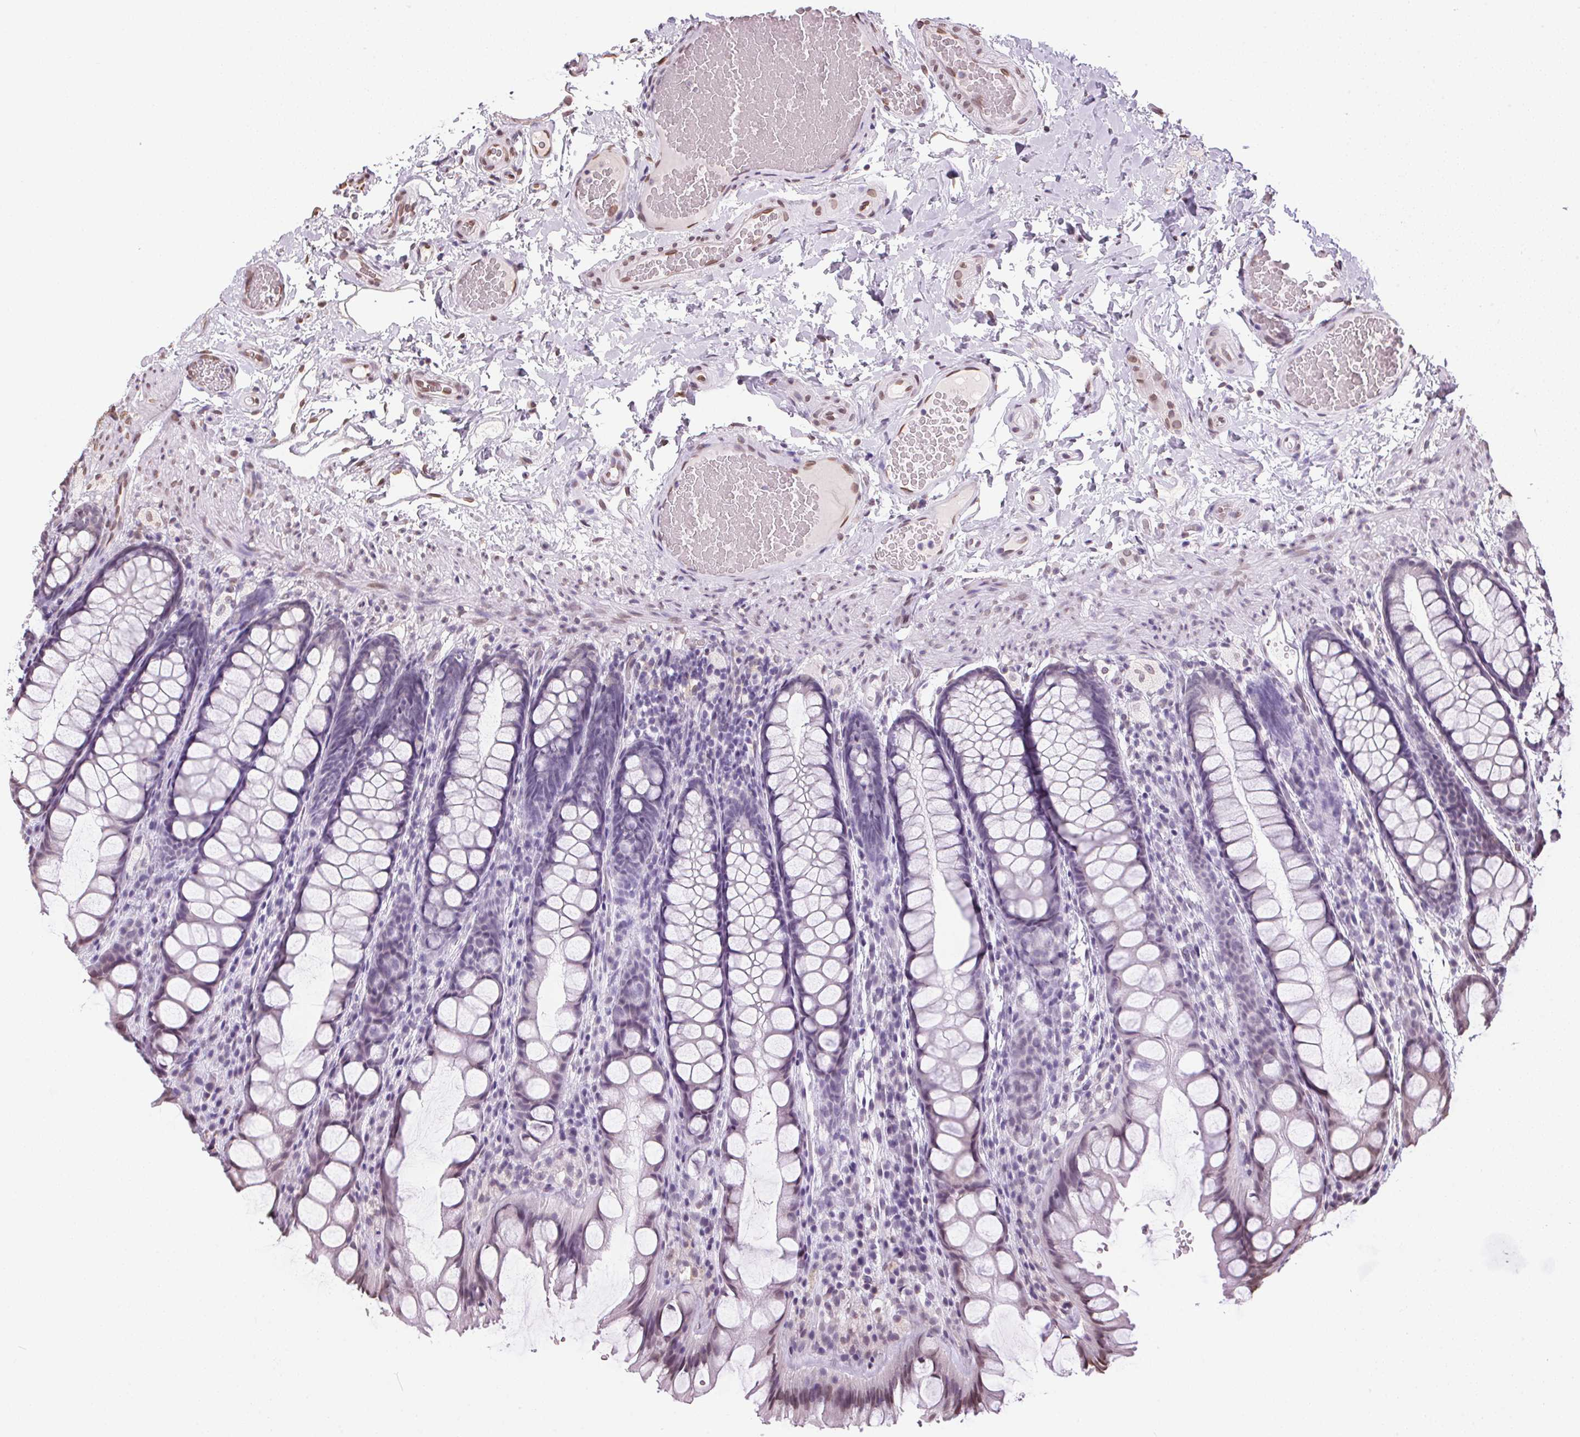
{"staining": {"intensity": "weak", "quantity": "25%-75%", "location": "nuclear"}, "tissue": "colon", "cell_type": "Endothelial cells", "image_type": "normal", "snomed": [{"axis": "morphology", "description": "Normal tissue, NOS"}, {"axis": "topography", "description": "Colon"}], "caption": "Unremarkable colon reveals weak nuclear staining in about 25%-75% of endothelial cells.", "gene": "TMEM175", "patient": {"sex": "male", "age": 47}}